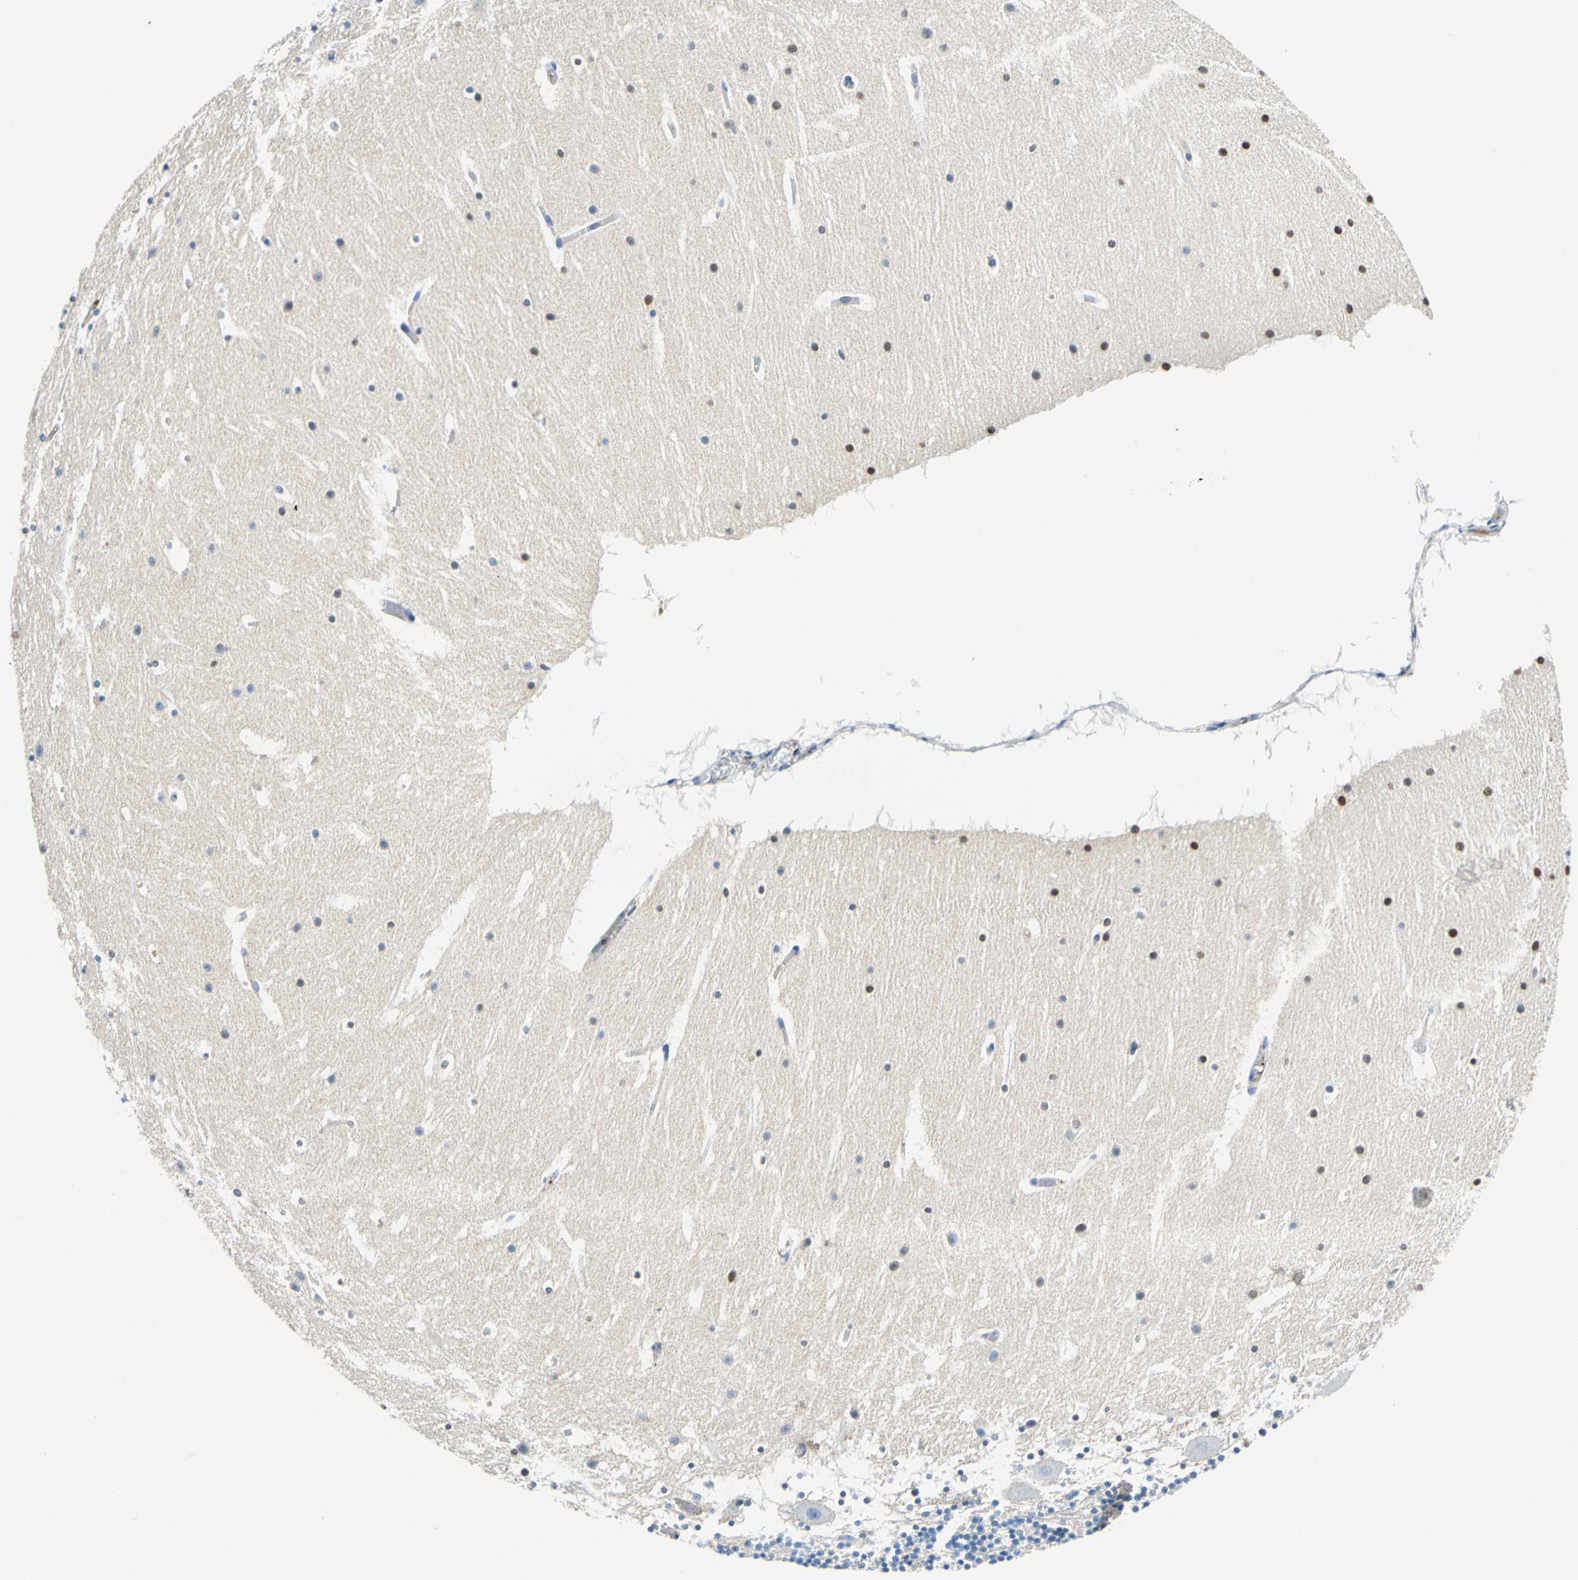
{"staining": {"intensity": "negative", "quantity": "none", "location": "none"}, "tissue": "cerebellum", "cell_type": "Cells in granular layer", "image_type": "normal", "snomed": [{"axis": "morphology", "description": "Normal tissue, NOS"}, {"axis": "topography", "description": "Cerebellum"}], "caption": "This is an immunohistochemistry photomicrograph of benign cerebellum. There is no positivity in cells in granular layer.", "gene": "ALB", "patient": {"sex": "male", "age": 45}}